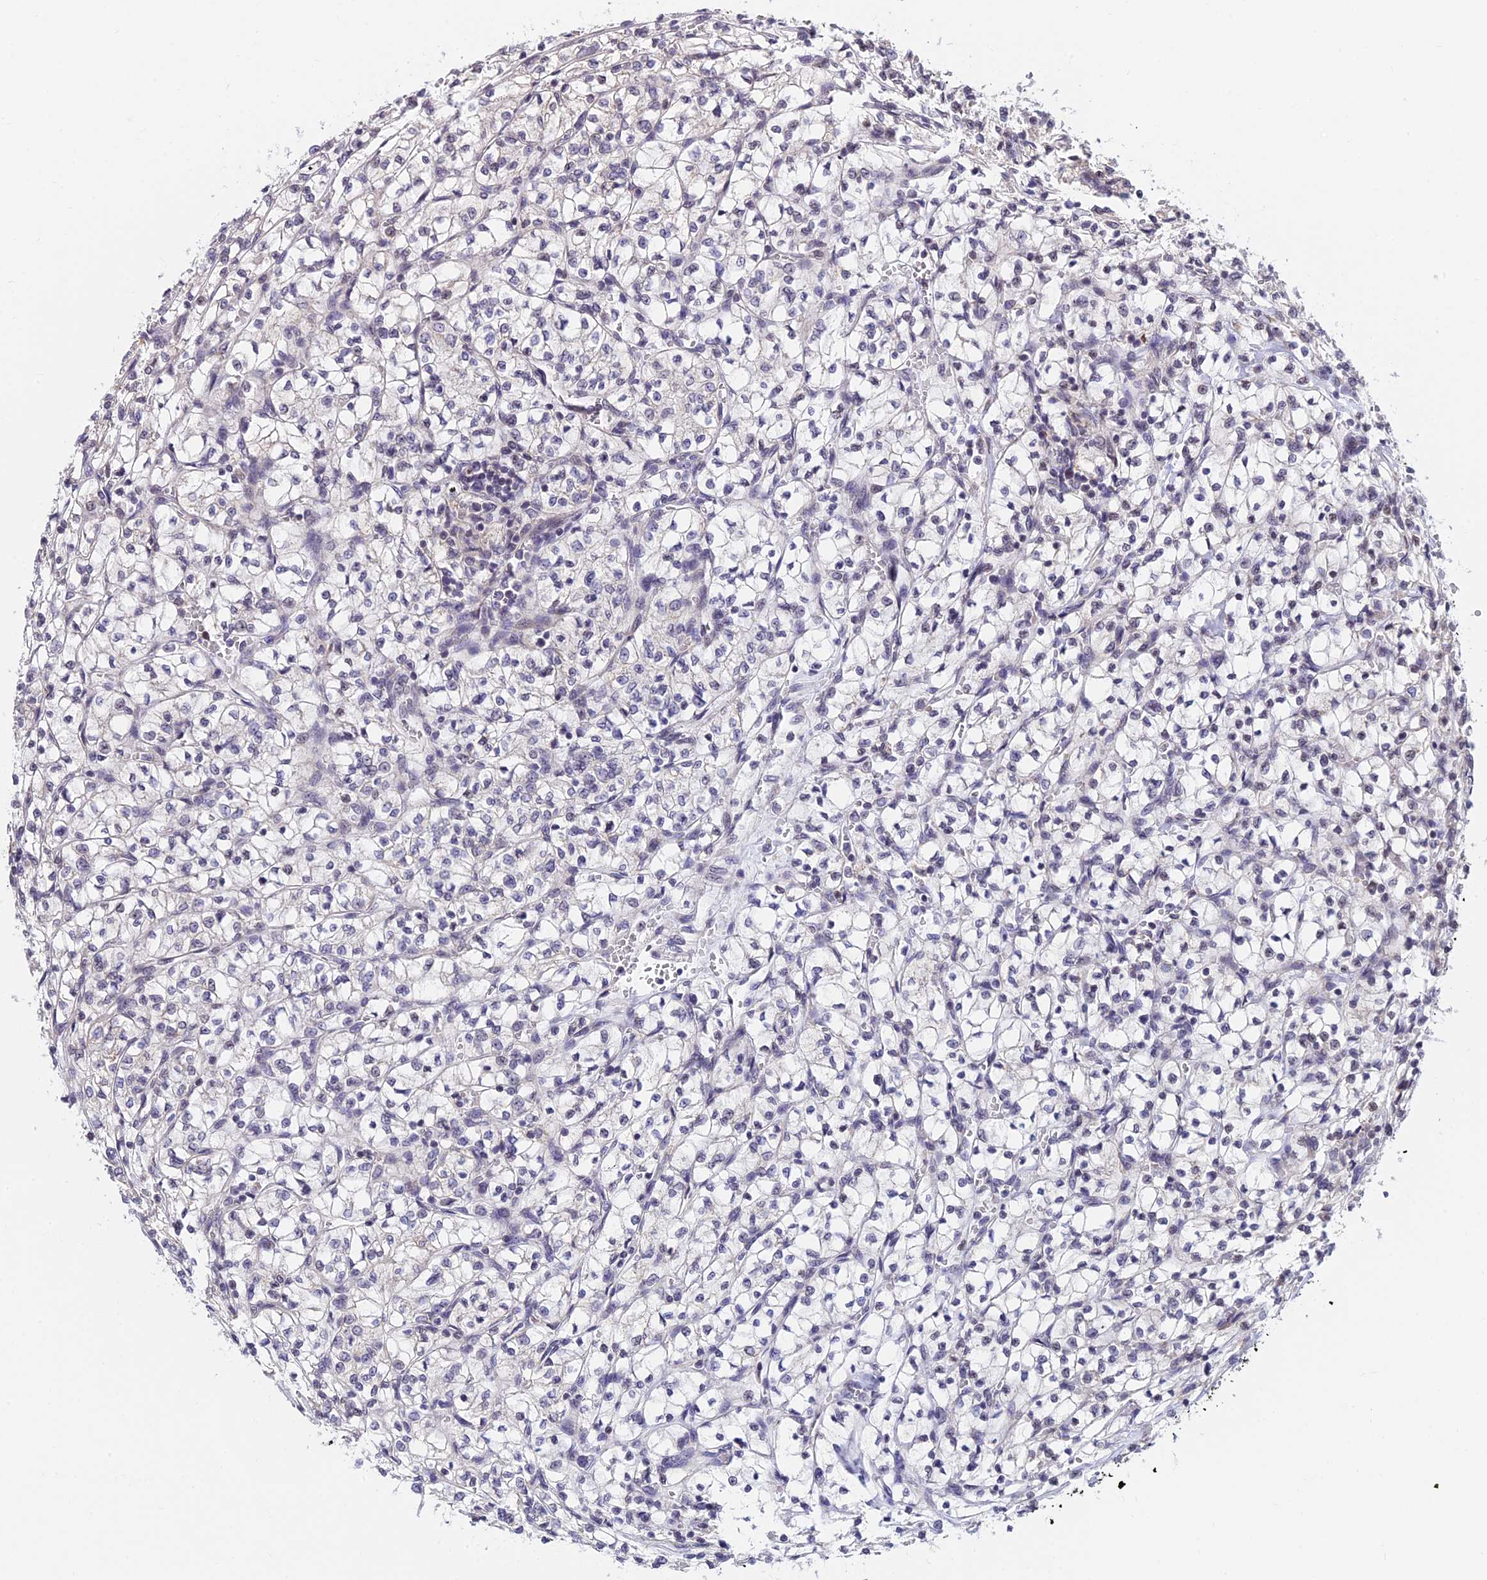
{"staining": {"intensity": "negative", "quantity": "none", "location": "none"}, "tissue": "renal cancer", "cell_type": "Tumor cells", "image_type": "cancer", "snomed": [{"axis": "morphology", "description": "Adenocarcinoma, NOS"}, {"axis": "topography", "description": "Kidney"}], "caption": "An immunohistochemistry (IHC) micrograph of renal adenocarcinoma is shown. There is no staining in tumor cells of renal adenocarcinoma.", "gene": "CDNF", "patient": {"sex": "female", "age": 64}}